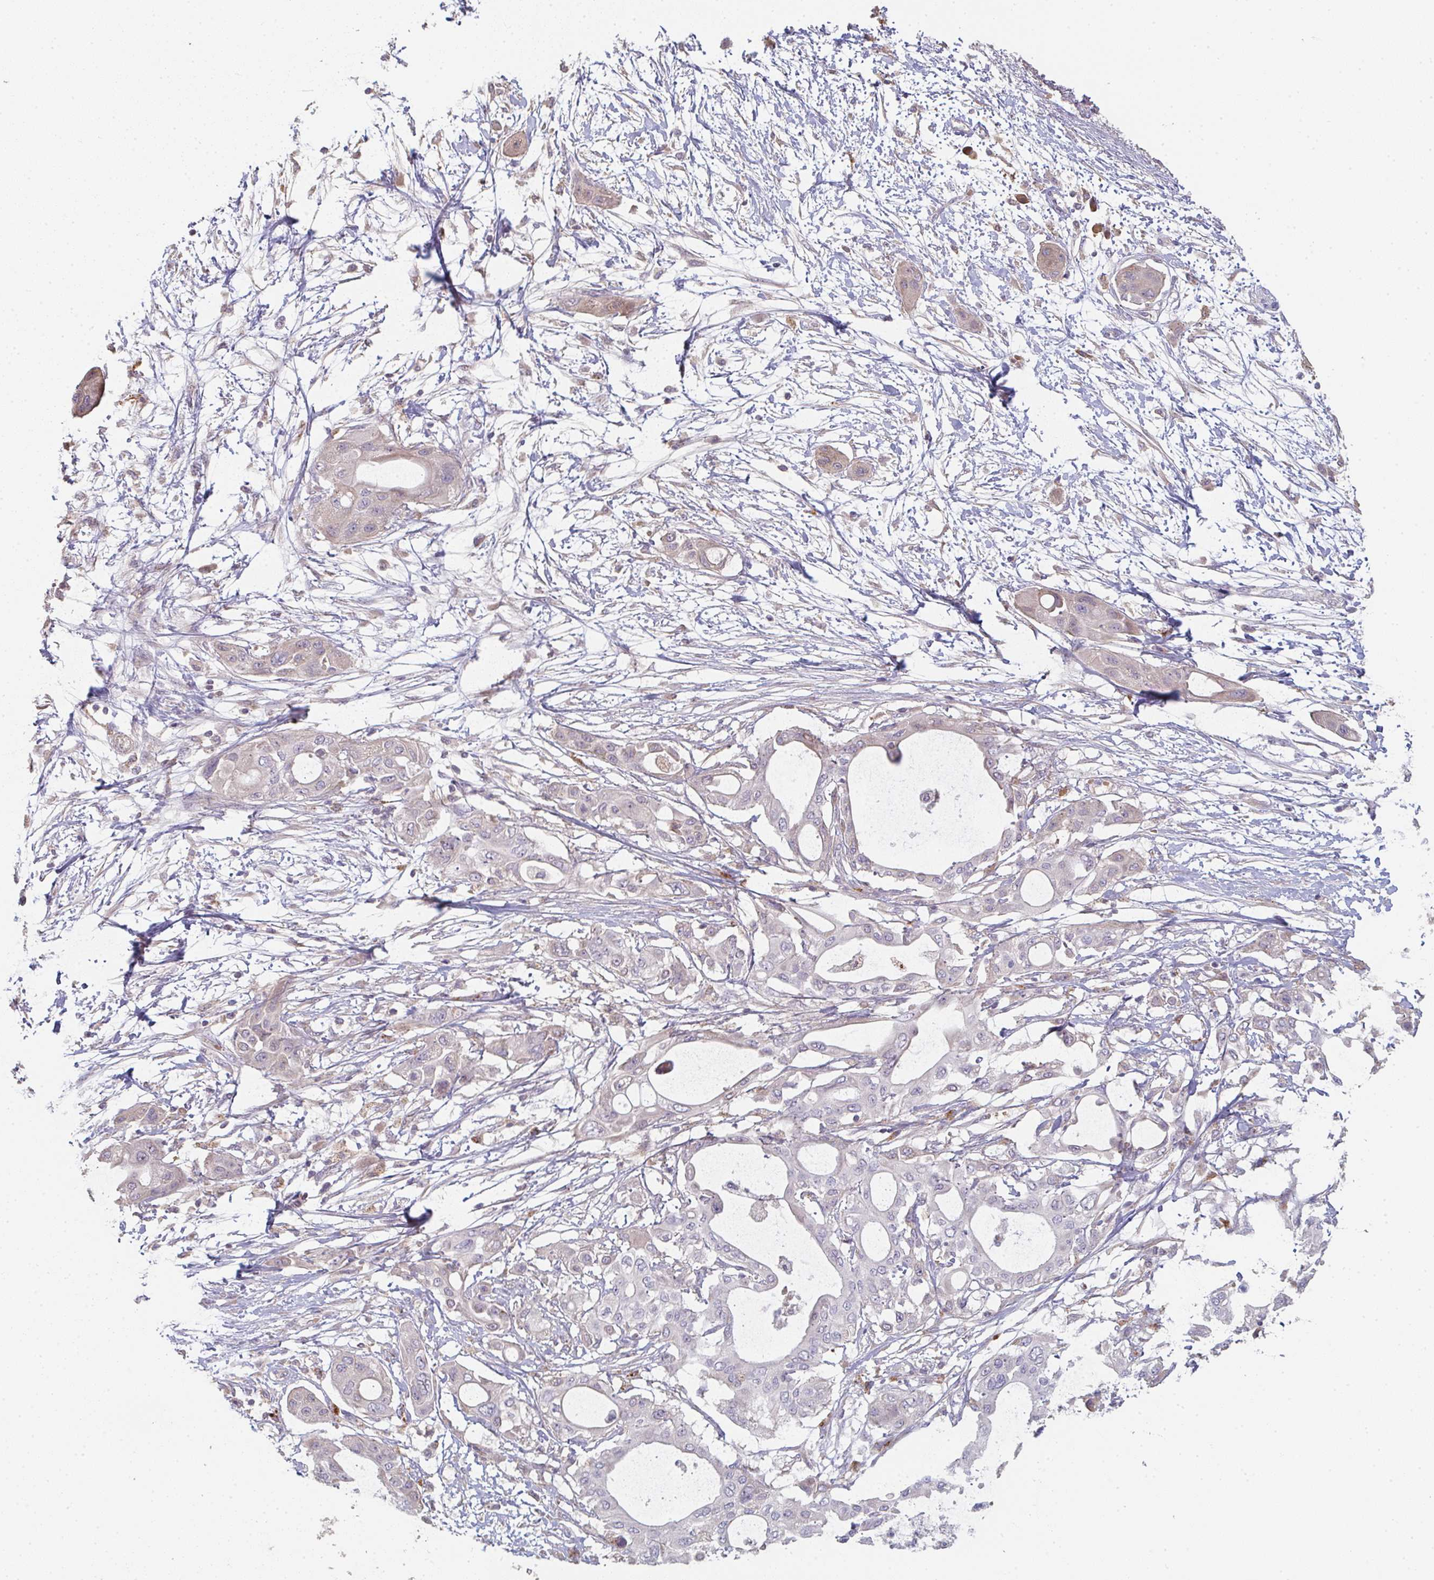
{"staining": {"intensity": "weak", "quantity": "<25%", "location": "cytoplasmic/membranous"}, "tissue": "pancreatic cancer", "cell_type": "Tumor cells", "image_type": "cancer", "snomed": [{"axis": "morphology", "description": "Adenocarcinoma, NOS"}, {"axis": "topography", "description": "Pancreas"}], "caption": "Pancreatic cancer (adenocarcinoma) was stained to show a protein in brown. There is no significant expression in tumor cells.", "gene": "TMEM237", "patient": {"sex": "male", "age": 68}}